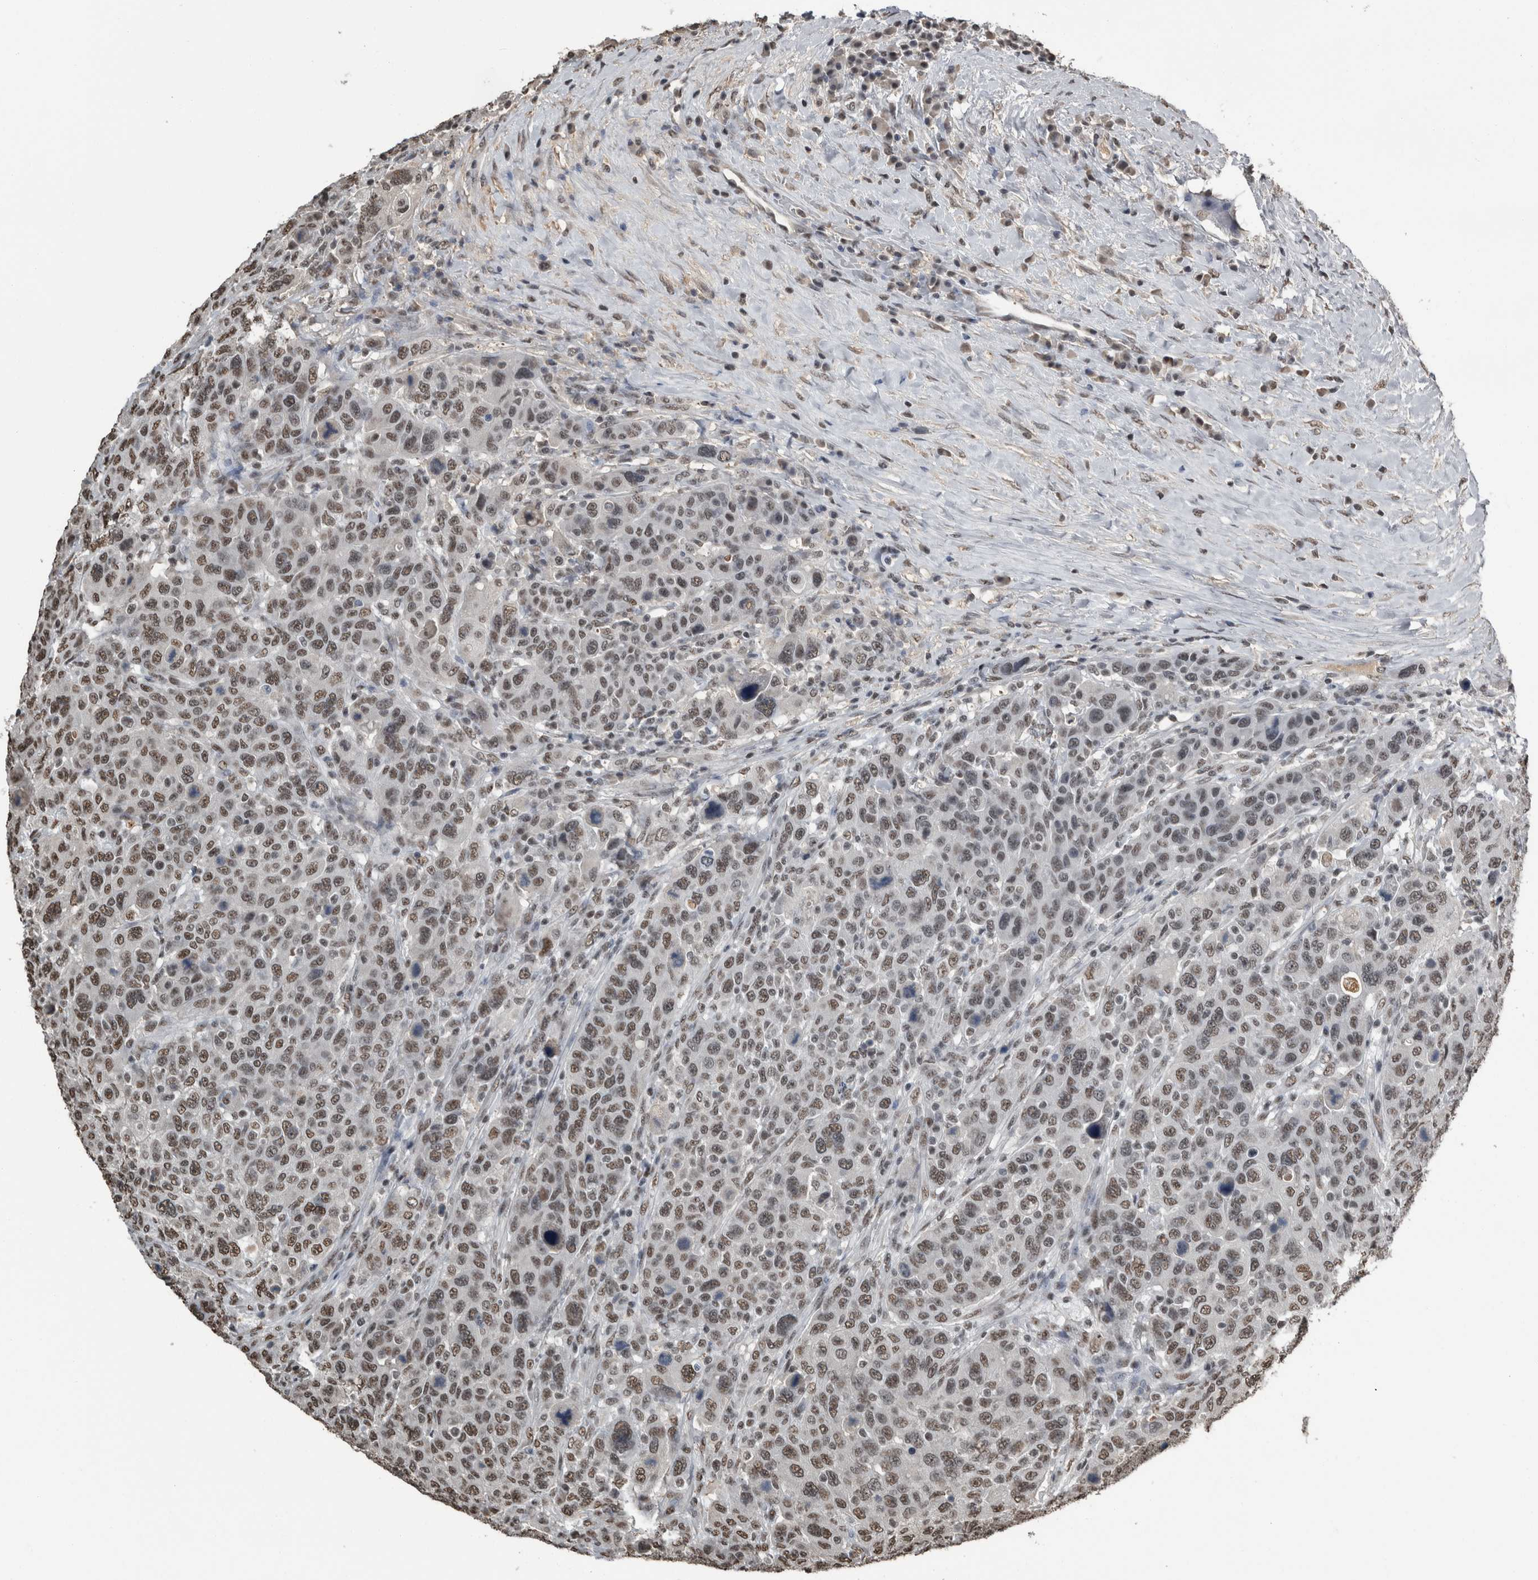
{"staining": {"intensity": "moderate", "quantity": ">75%", "location": "nuclear"}, "tissue": "breast cancer", "cell_type": "Tumor cells", "image_type": "cancer", "snomed": [{"axis": "morphology", "description": "Duct carcinoma"}, {"axis": "topography", "description": "Breast"}], "caption": "Immunohistochemistry (IHC) image of breast cancer stained for a protein (brown), which demonstrates medium levels of moderate nuclear staining in about >75% of tumor cells.", "gene": "TGS1", "patient": {"sex": "female", "age": 37}}